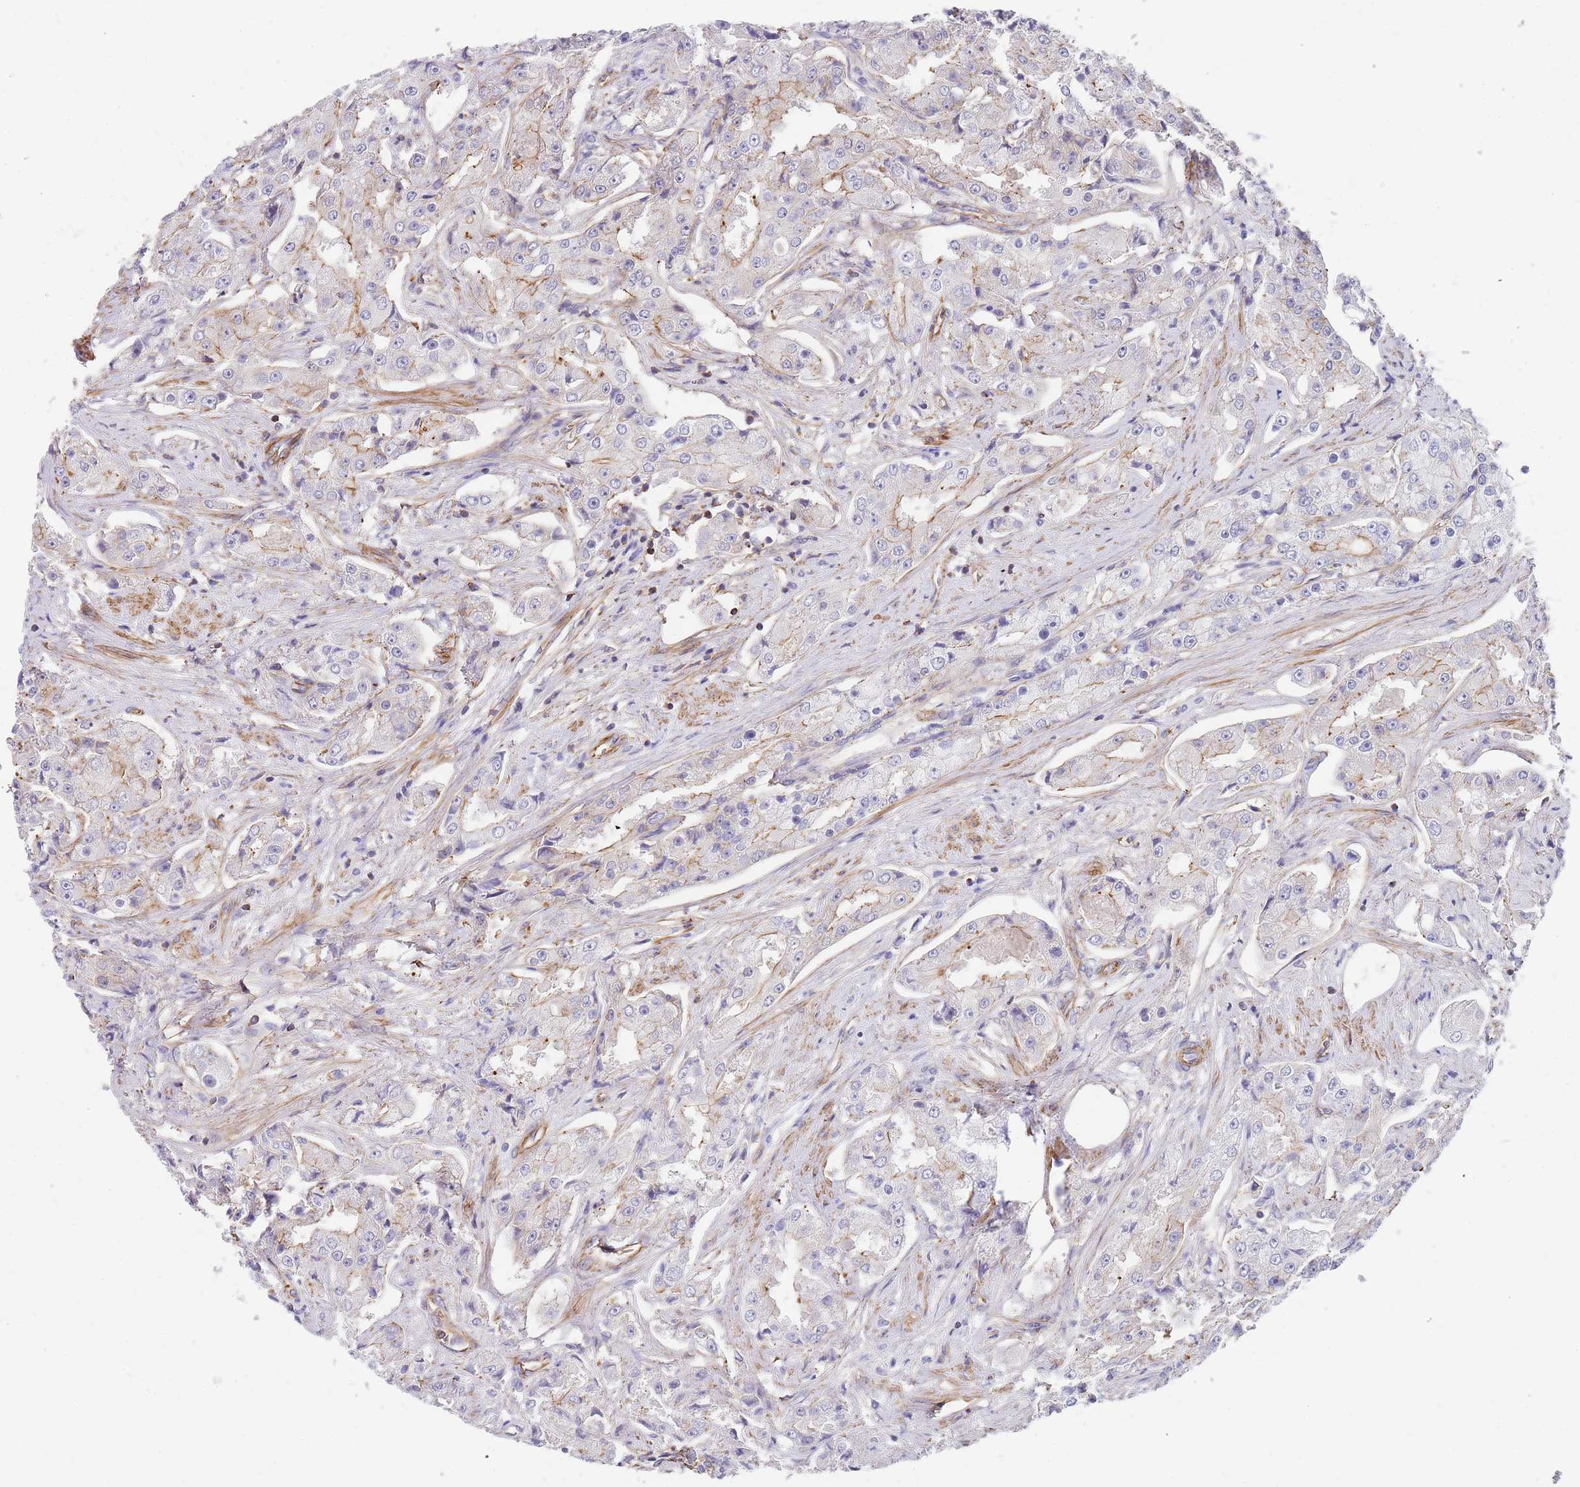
{"staining": {"intensity": "weak", "quantity": "25%-75%", "location": "cytoplasmic/membranous"}, "tissue": "prostate cancer", "cell_type": "Tumor cells", "image_type": "cancer", "snomed": [{"axis": "morphology", "description": "Adenocarcinoma, High grade"}, {"axis": "topography", "description": "Prostate"}], "caption": "Immunohistochemical staining of prostate cancer demonstrates weak cytoplasmic/membranous protein positivity in about 25%-75% of tumor cells.", "gene": "GFRAL", "patient": {"sex": "male", "age": 73}}